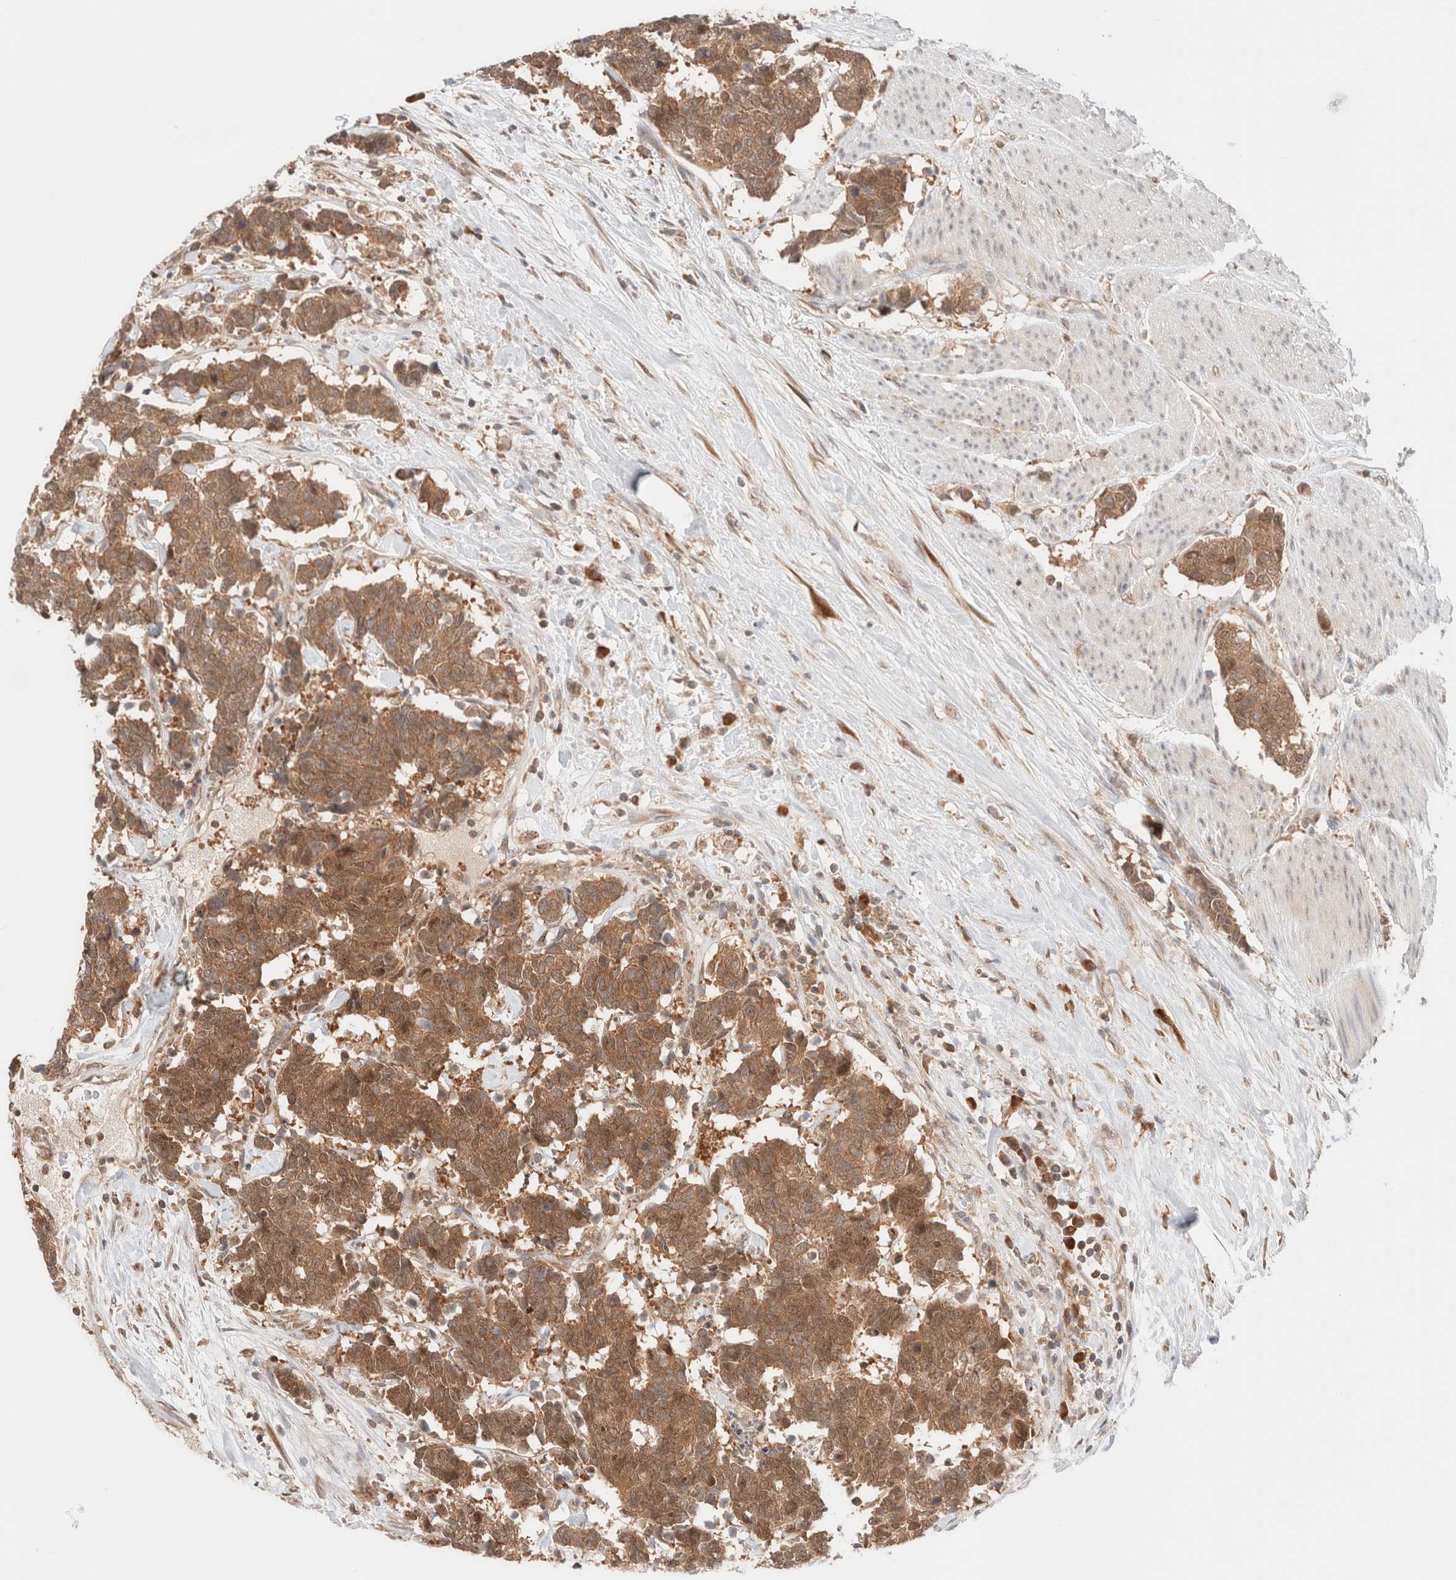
{"staining": {"intensity": "moderate", "quantity": ">75%", "location": "cytoplasmic/membranous"}, "tissue": "carcinoid", "cell_type": "Tumor cells", "image_type": "cancer", "snomed": [{"axis": "morphology", "description": "Carcinoma, NOS"}, {"axis": "morphology", "description": "Carcinoid, malignant, NOS"}, {"axis": "topography", "description": "Urinary bladder"}], "caption": "A high-resolution histopathology image shows immunohistochemistry (IHC) staining of carcinoid, which exhibits moderate cytoplasmic/membranous positivity in about >75% of tumor cells. Using DAB (3,3'-diaminobenzidine) (brown) and hematoxylin (blue) stains, captured at high magnification using brightfield microscopy.", "gene": "XKR4", "patient": {"sex": "male", "age": 57}}